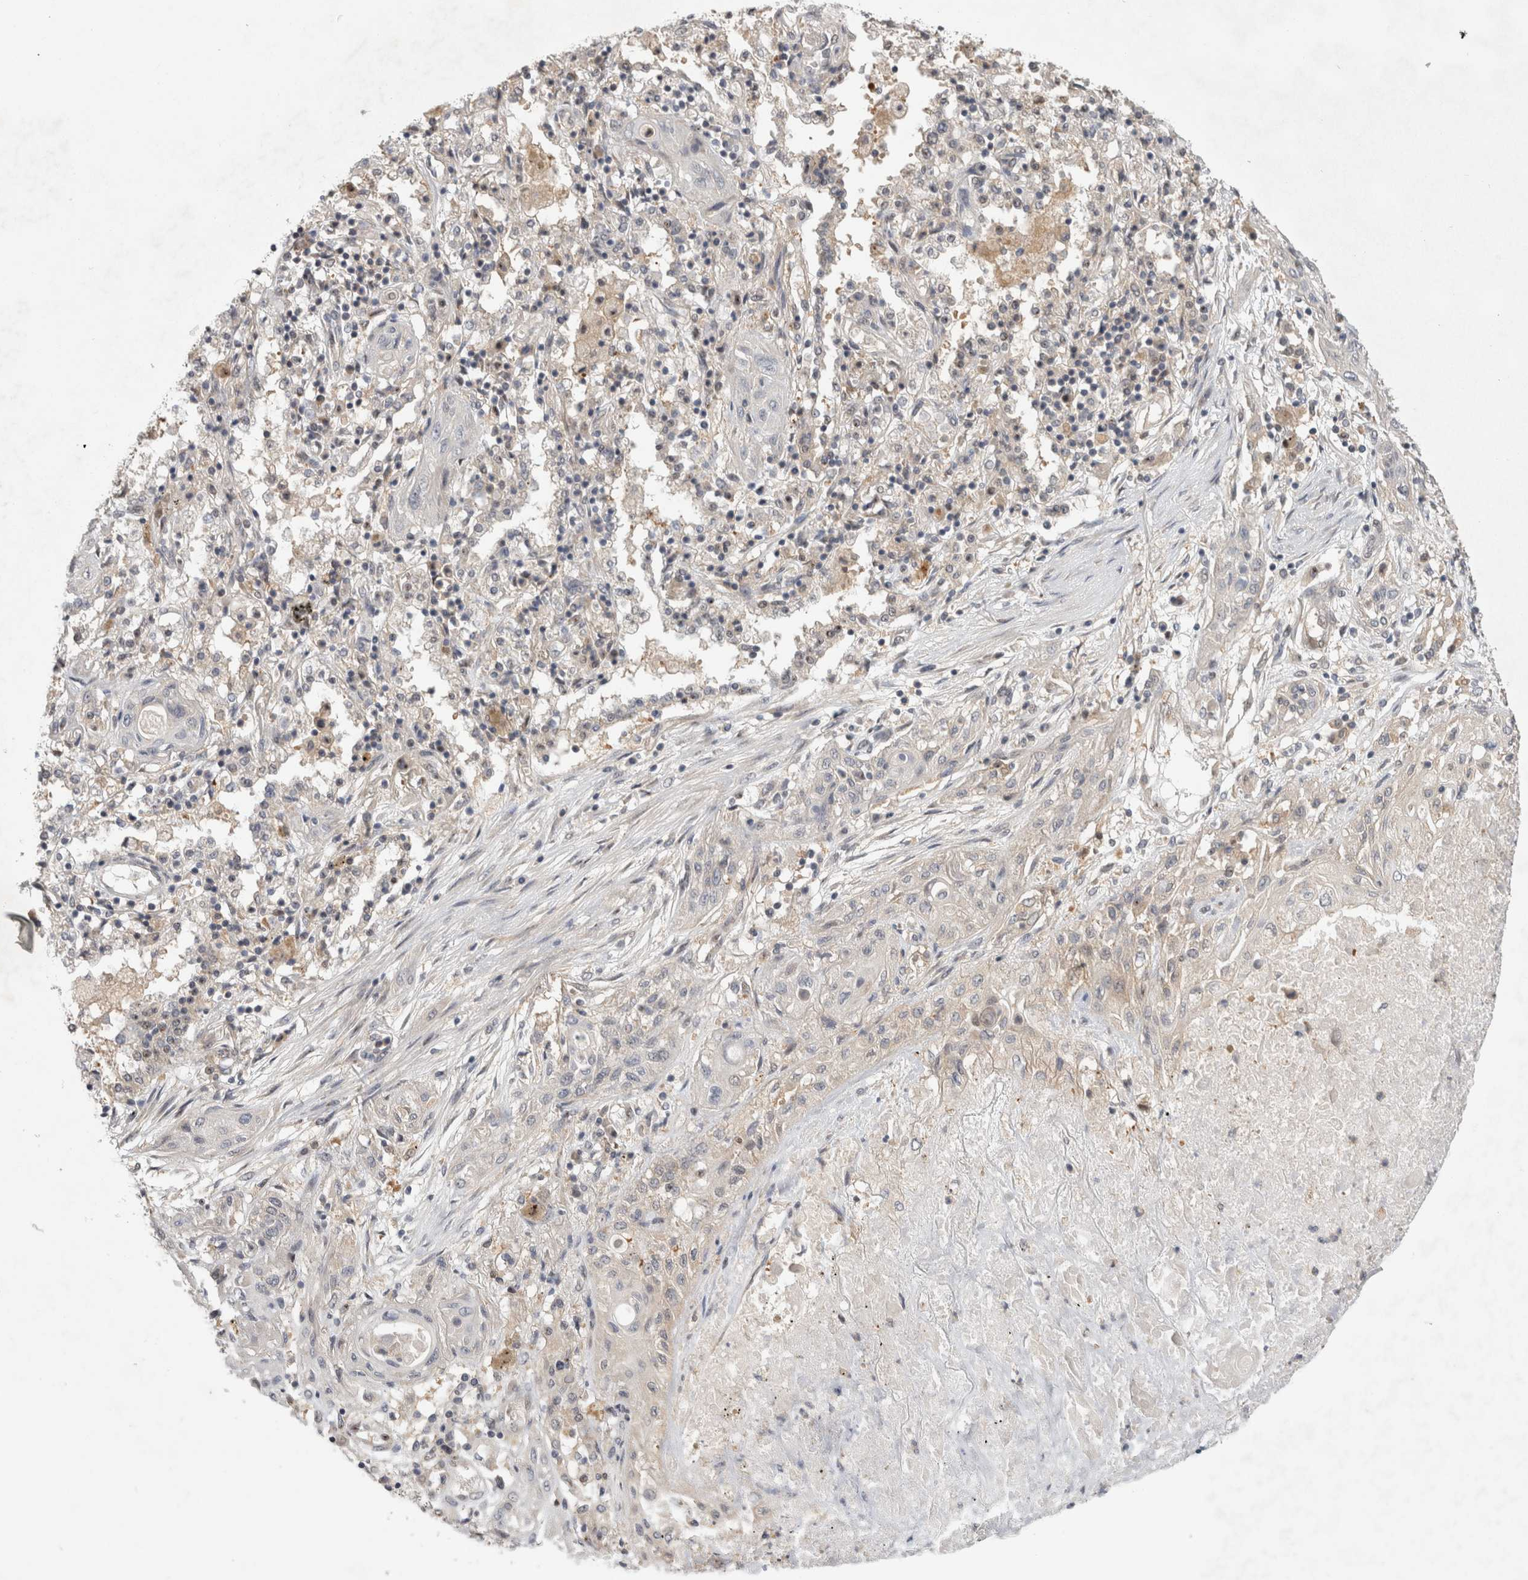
{"staining": {"intensity": "weak", "quantity": "<25%", "location": "cytoplasmic/membranous"}, "tissue": "lung cancer", "cell_type": "Tumor cells", "image_type": "cancer", "snomed": [{"axis": "morphology", "description": "Squamous cell carcinoma, NOS"}, {"axis": "topography", "description": "Lung"}], "caption": "An image of lung squamous cell carcinoma stained for a protein displays no brown staining in tumor cells.", "gene": "PIGP", "patient": {"sex": "female", "age": 47}}